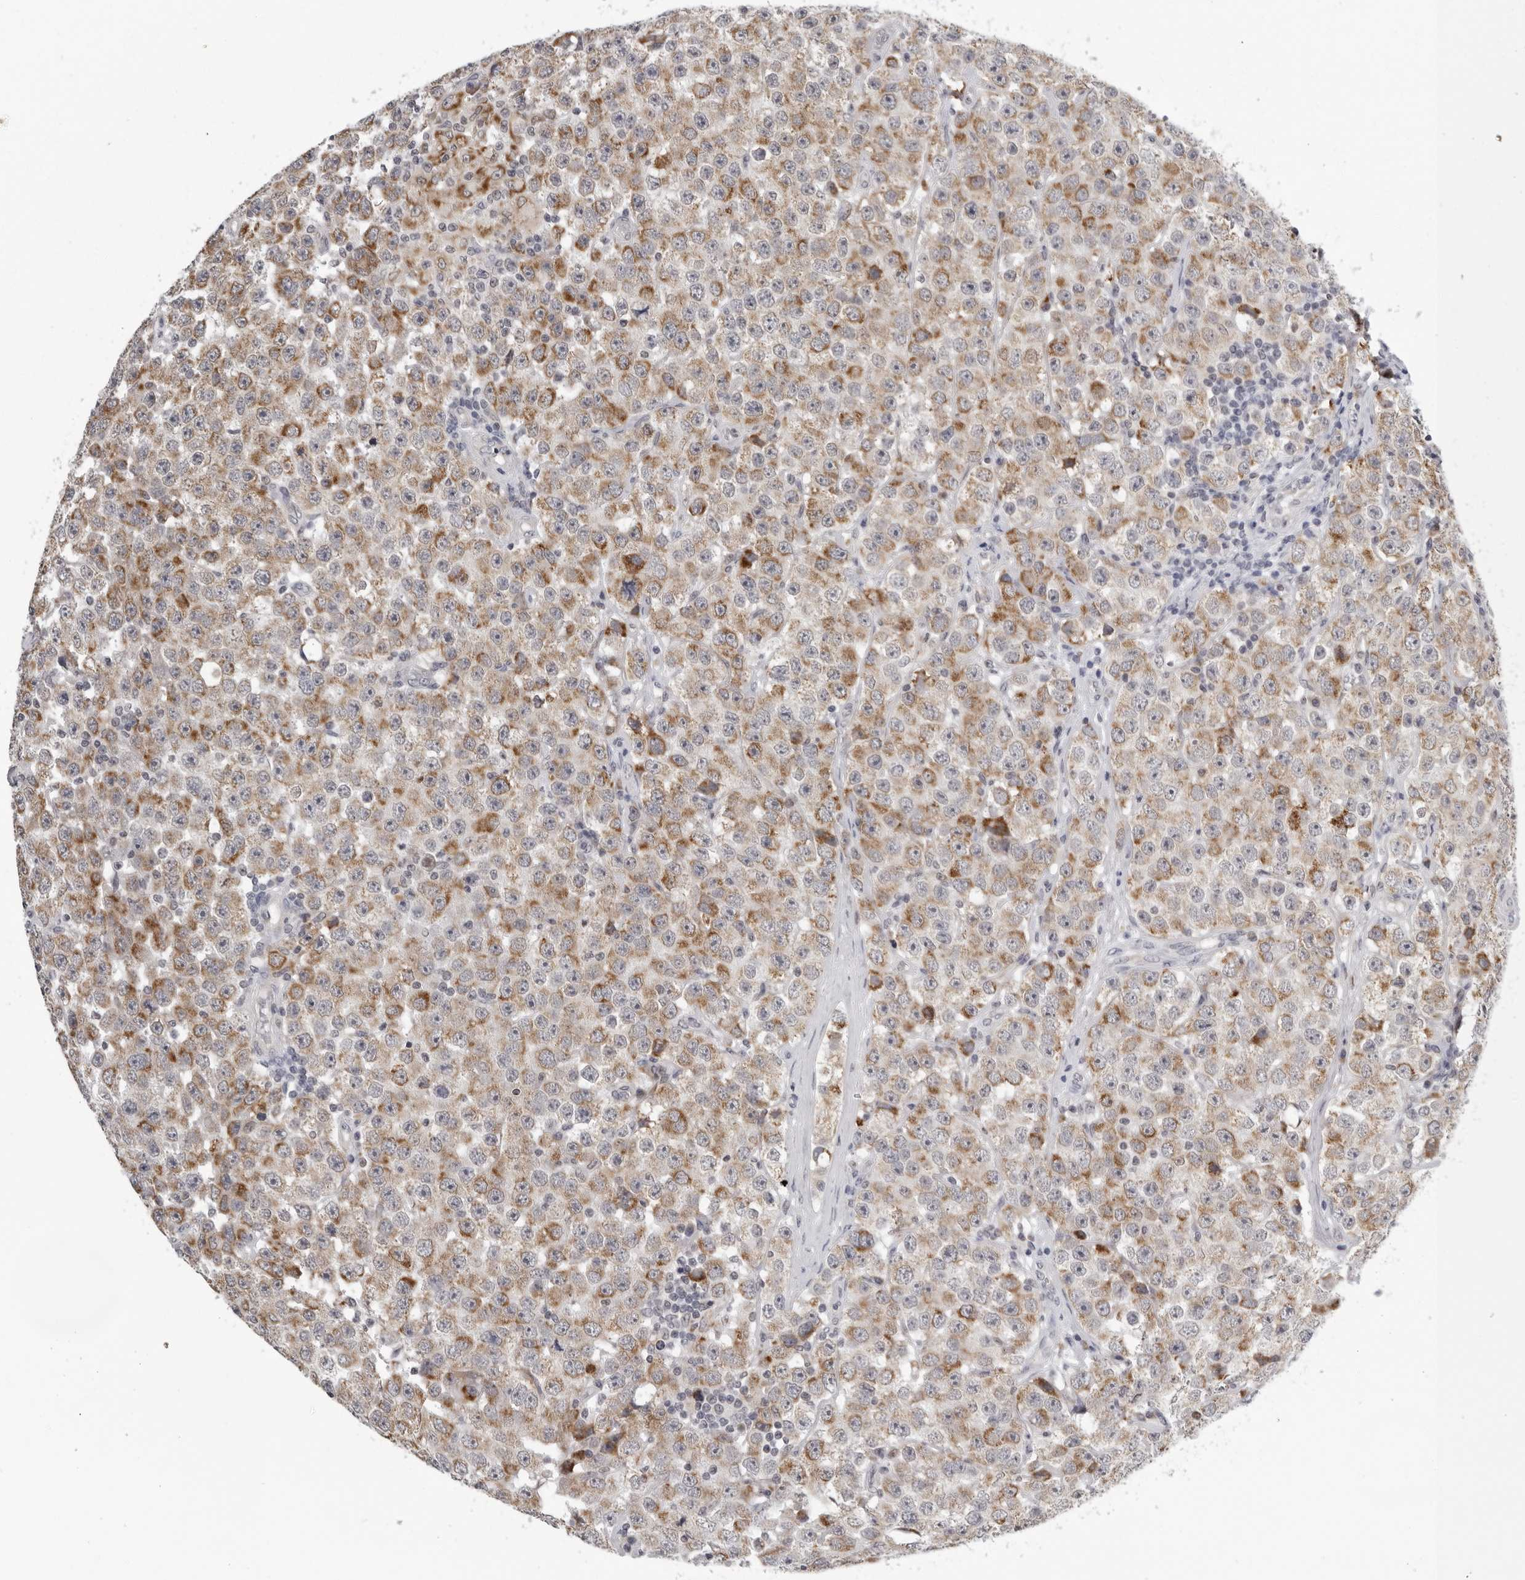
{"staining": {"intensity": "moderate", "quantity": ">75%", "location": "cytoplasmic/membranous"}, "tissue": "testis cancer", "cell_type": "Tumor cells", "image_type": "cancer", "snomed": [{"axis": "morphology", "description": "Seminoma, NOS"}, {"axis": "morphology", "description": "Carcinoma, Embryonal, NOS"}, {"axis": "topography", "description": "Testis"}], "caption": "An image of testis cancer stained for a protein reveals moderate cytoplasmic/membranous brown staining in tumor cells.", "gene": "CPT2", "patient": {"sex": "male", "age": 28}}